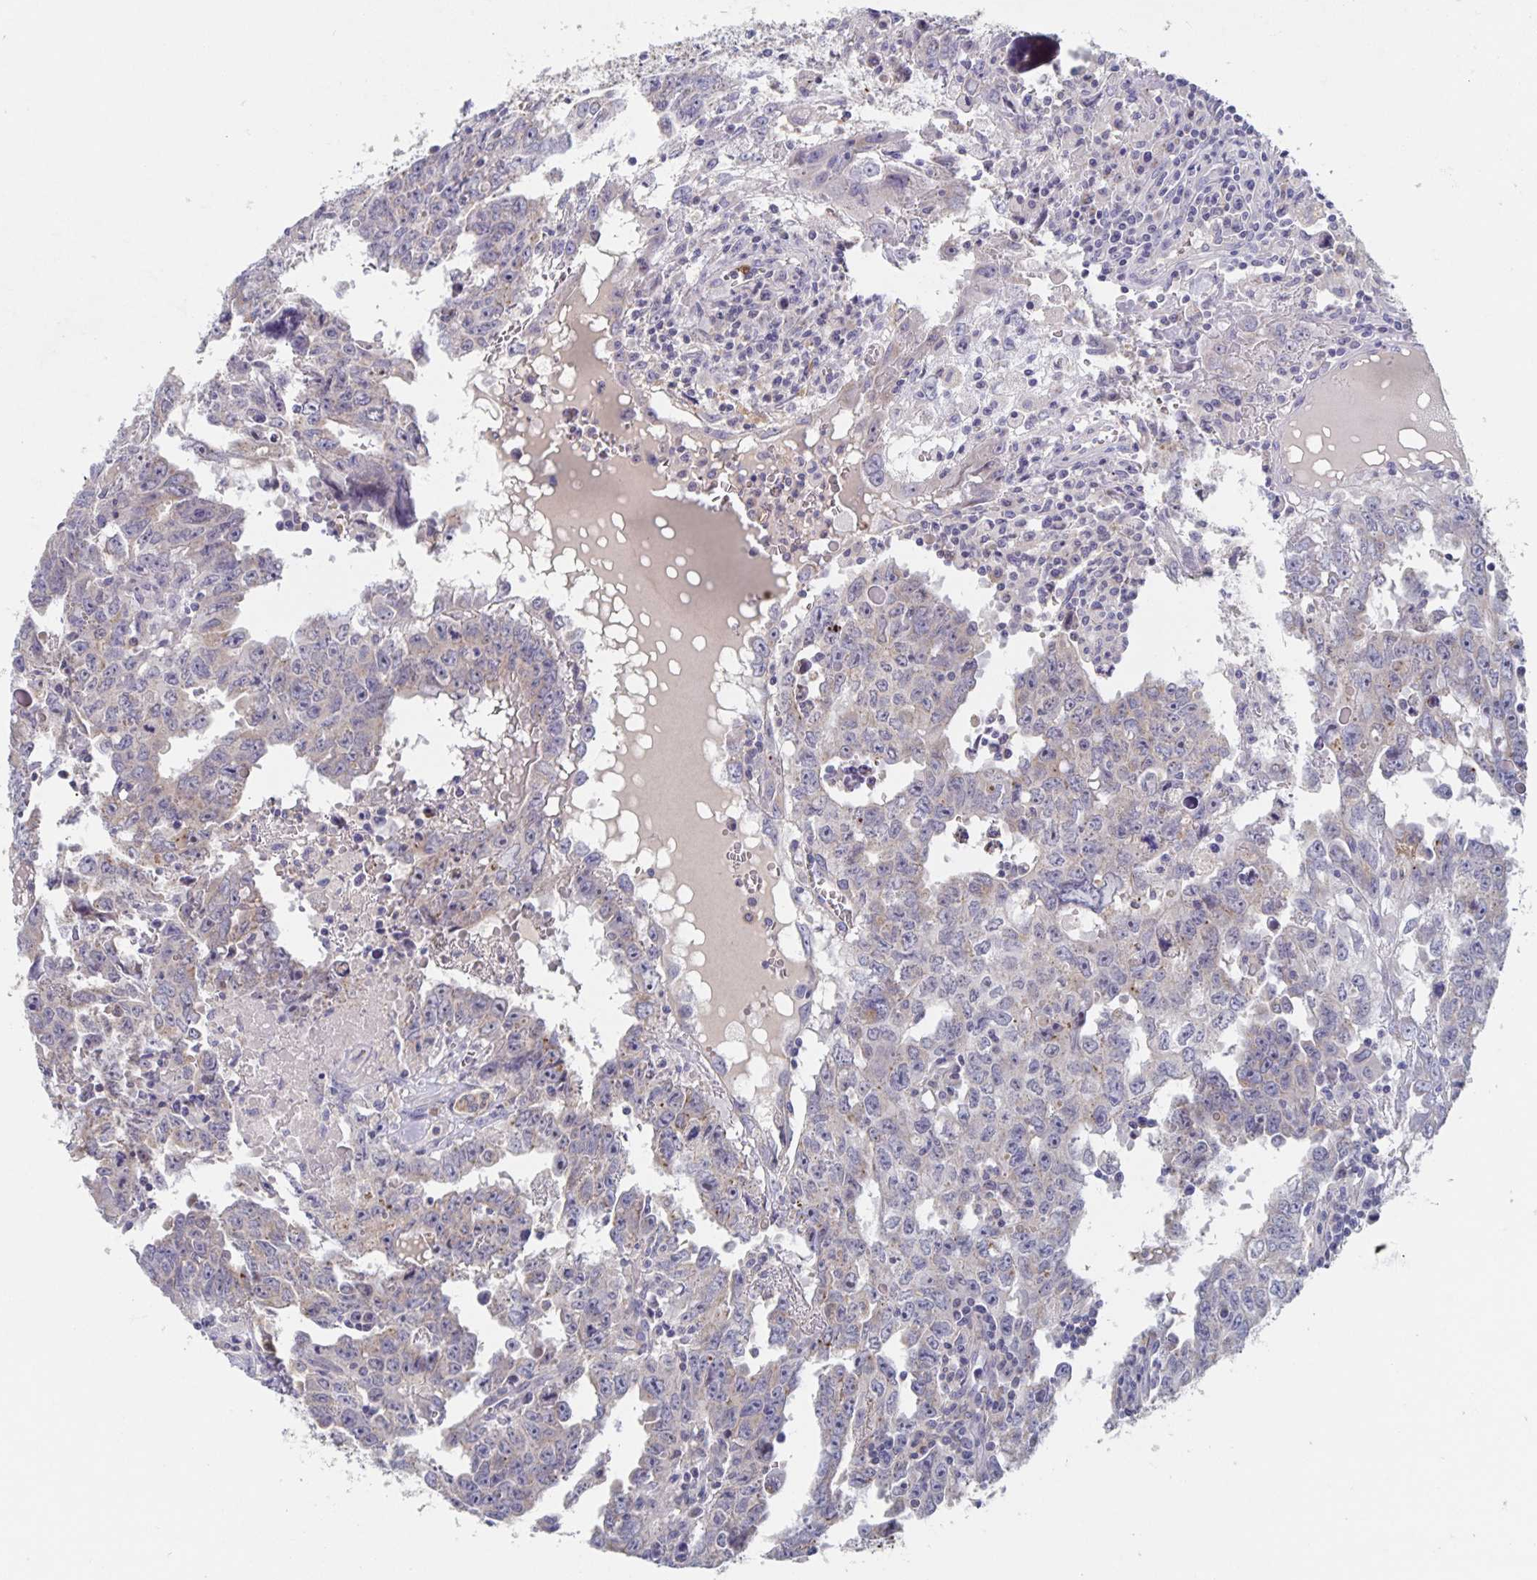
{"staining": {"intensity": "negative", "quantity": "none", "location": "none"}, "tissue": "testis cancer", "cell_type": "Tumor cells", "image_type": "cancer", "snomed": [{"axis": "morphology", "description": "Carcinoma, Embryonal, NOS"}, {"axis": "topography", "description": "Testis"}], "caption": "IHC micrograph of human testis cancer stained for a protein (brown), which displays no staining in tumor cells.", "gene": "CDC42BPG", "patient": {"sex": "male", "age": 22}}